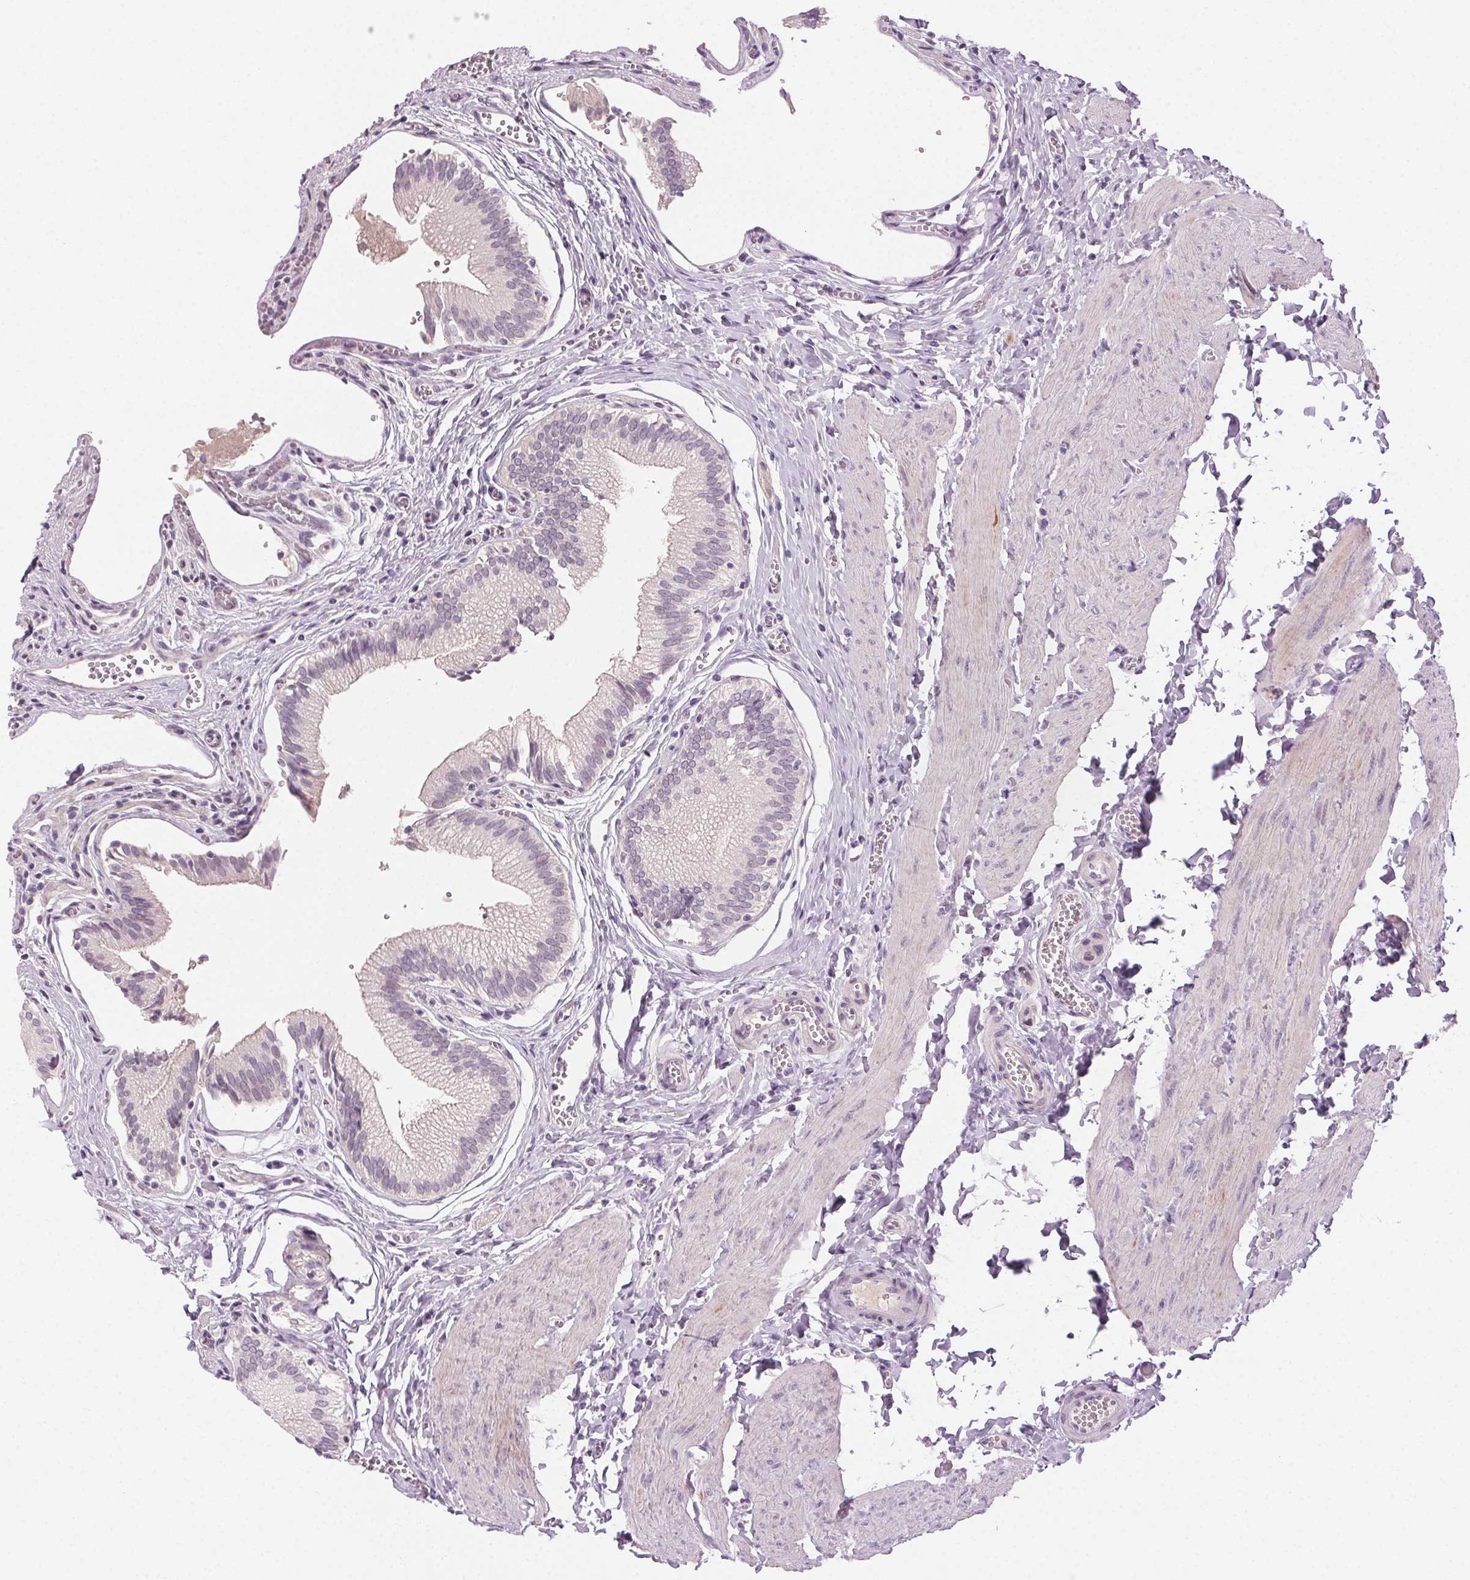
{"staining": {"intensity": "negative", "quantity": "none", "location": "none"}, "tissue": "gallbladder", "cell_type": "Glandular cells", "image_type": "normal", "snomed": [{"axis": "morphology", "description": "Normal tissue, NOS"}, {"axis": "topography", "description": "Gallbladder"}, {"axis": "topography", "description": "Peripheral nerve tissue"}], "caption": "Gallbladder was stained to show a protein in brown. There is no significant staining in glandular cells. (DAB (3,3'-diaminobenzidine) immunohistochemistry visualized using brightfield microscopy, high magnification).", "gene": "HSF5", "patient": {"sex": "male", "age": 17}}